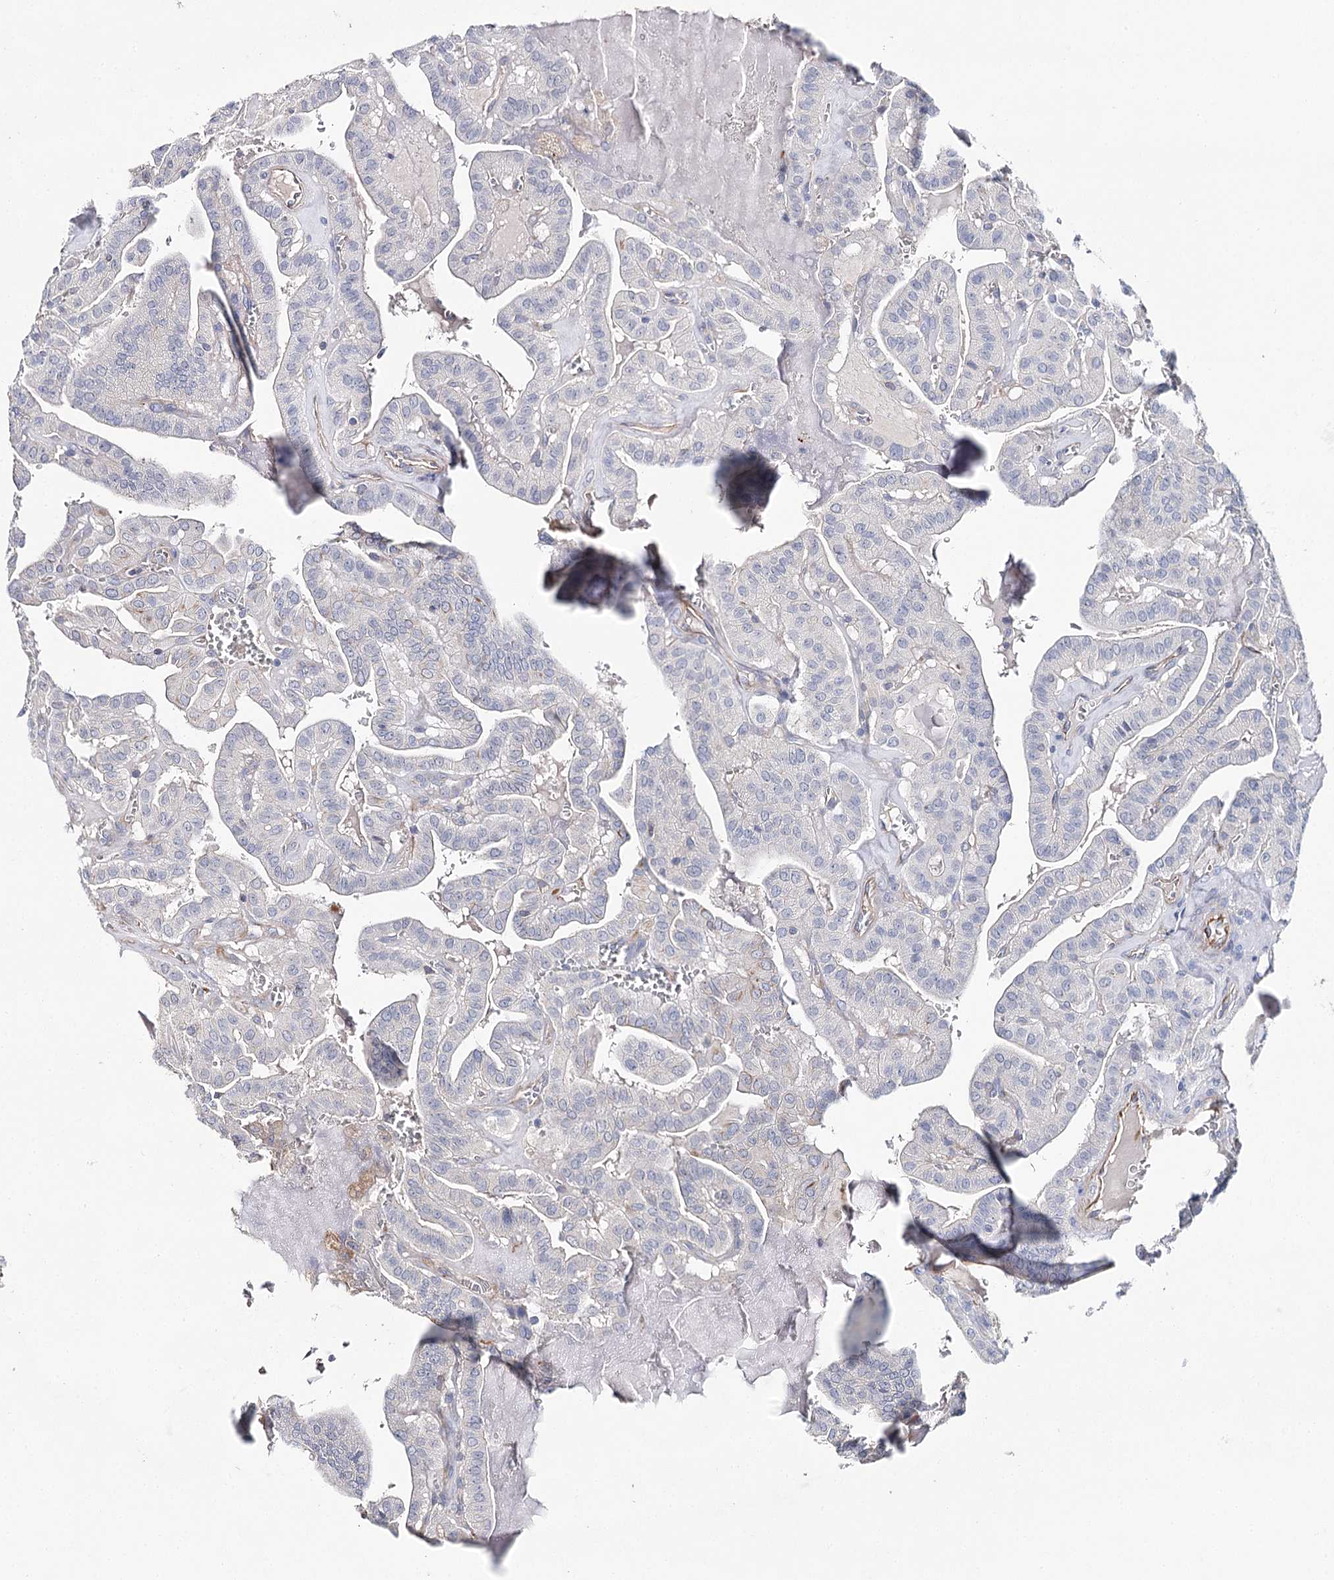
{"staining": {"intensity": "negative", "quantity": "none", "location": "none"}, "tissue": "thyroid cancer", "cell_type": "Tumor cells", "image_type": "cancer", "snomed": [{"axis": "morphology", "description": "Papillary adenocarcinoma, NOS"}, {"axis": "topography", "description": "Thyroid gland"}], "caption": "Thyroid papillary adenocarcinoma stained for a protein using IHC shows no expression tumor cells.", "gene": "EPYC", "patient": {"sex": "male", "age": 52}}